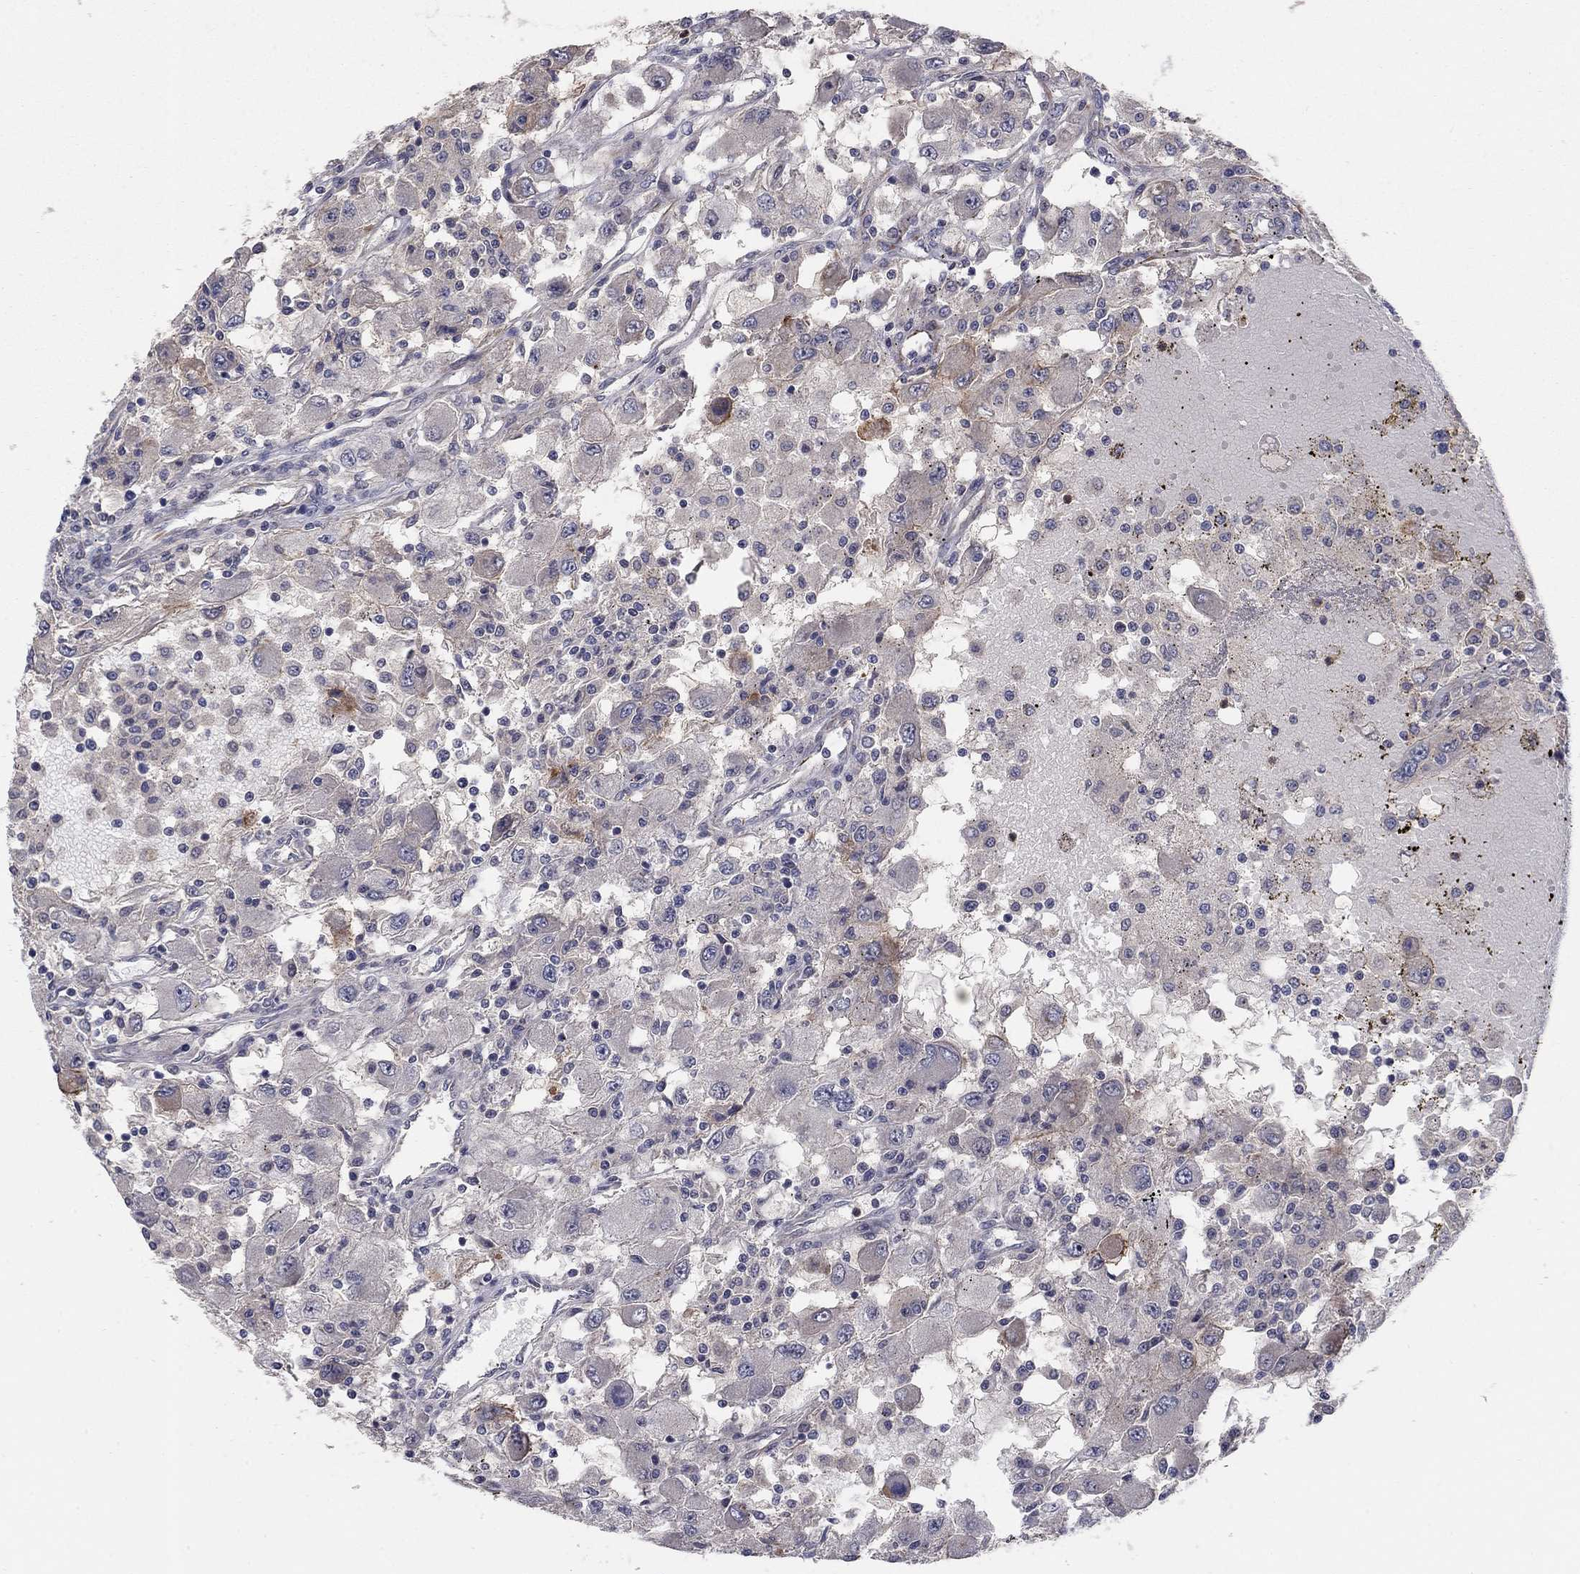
{"staining": {"intensity": "negative", "quantity": "none", "location": "none"}, "tissue": "renal cancer", "cell_type": "Tumor cells", "image_type": "cancer", "snomed": [{"axis": "morphology", "description": "Adenocarcinoma, NOS"}, {"axis": "topography", "description": "Kidney"}], "caption": "Immunohistochemical staining of human adenocarcinoma (renal) reveals no significant expression in tumor cells.", "gene": "MSRA", "patient": {"sex": "female", "age": 67}}